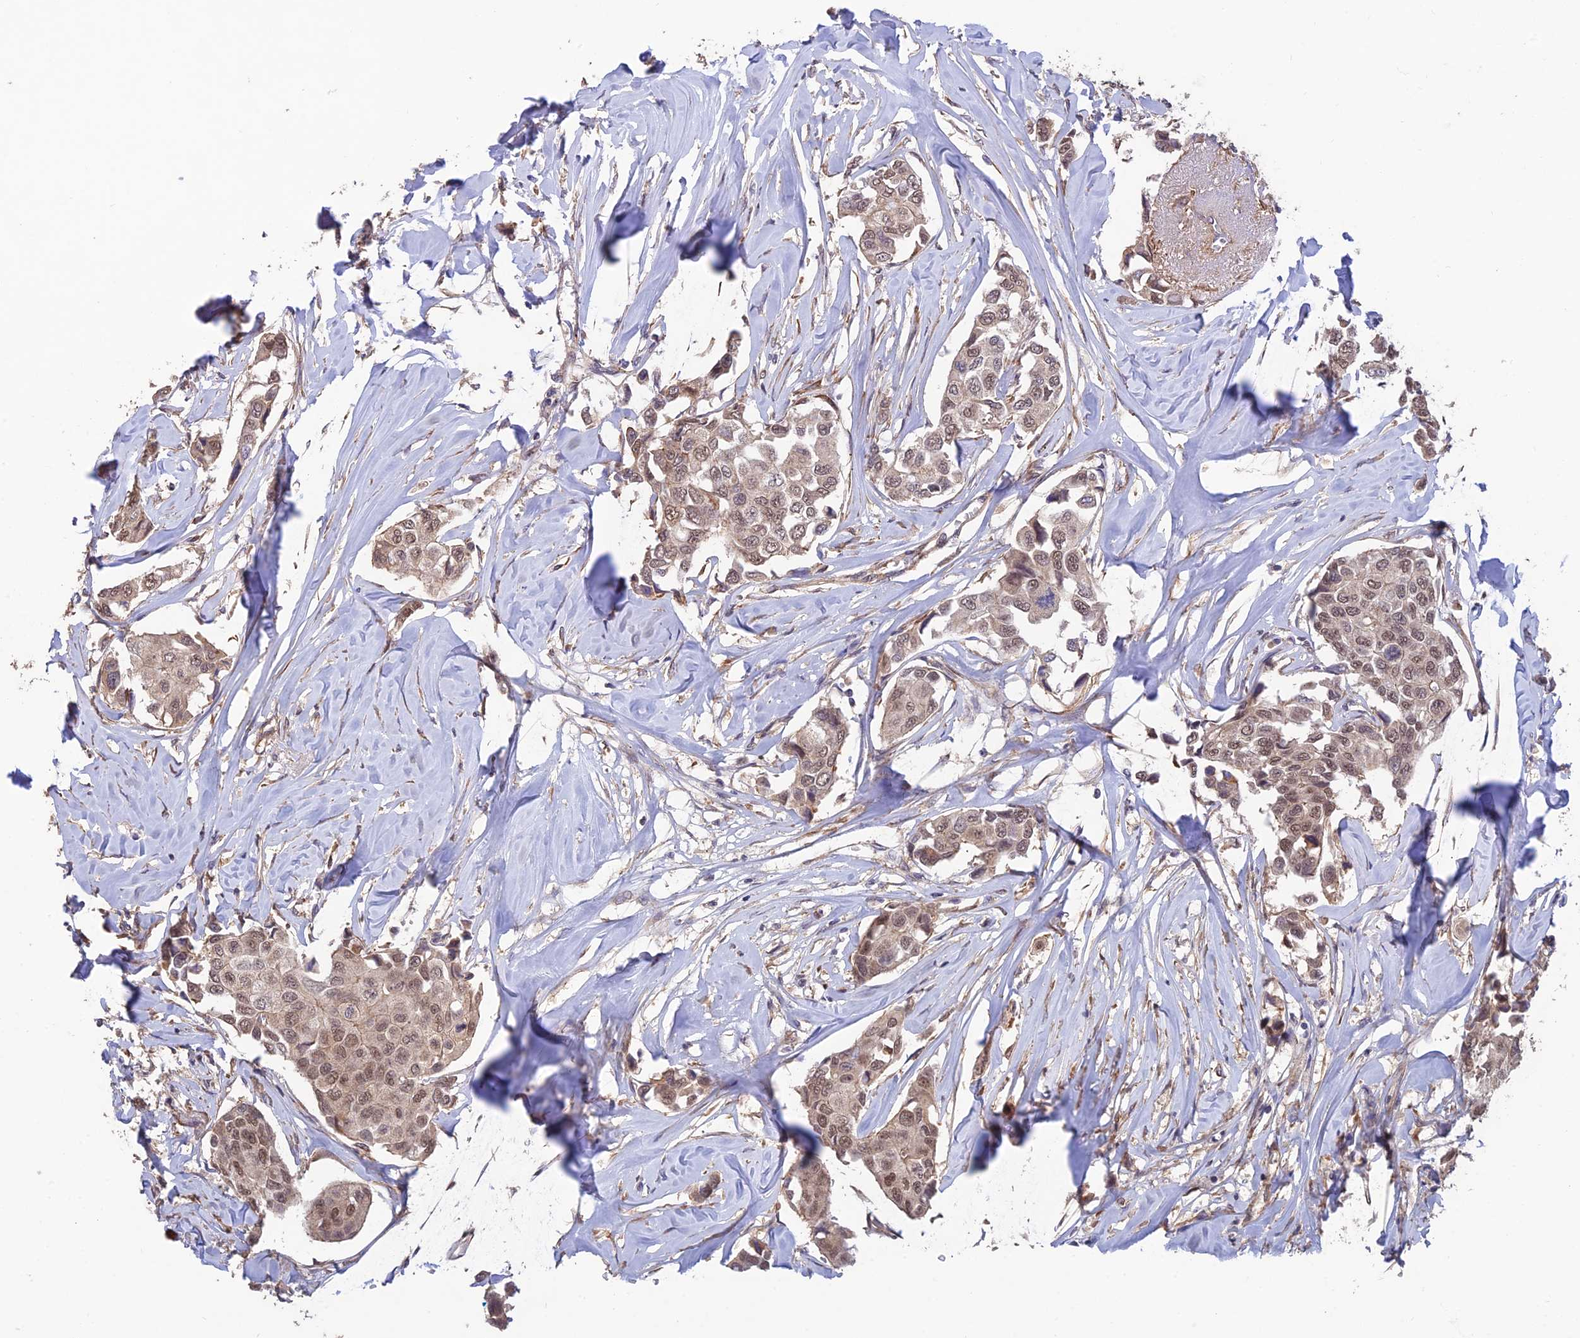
{"staining": {"intensity": "moderate", "quantity": ">75%", "location": "nuclear"}, "tissue": "breast cancer", "cell_type": "Tumor cells", "image_type": "cancer", "snomed": [{"axis": "morphology", "description": "Duct carcinoma"}, {"axis": "topography", "description": "Breast"}], "caption": "Moderate nuclear protein positivity is identified in approximately >75% of tumor cells in breast cancer (infiltrating ductal carcinoma).", "gene": "PAGR1", "patient": {"sex": "female", "age": 80}}